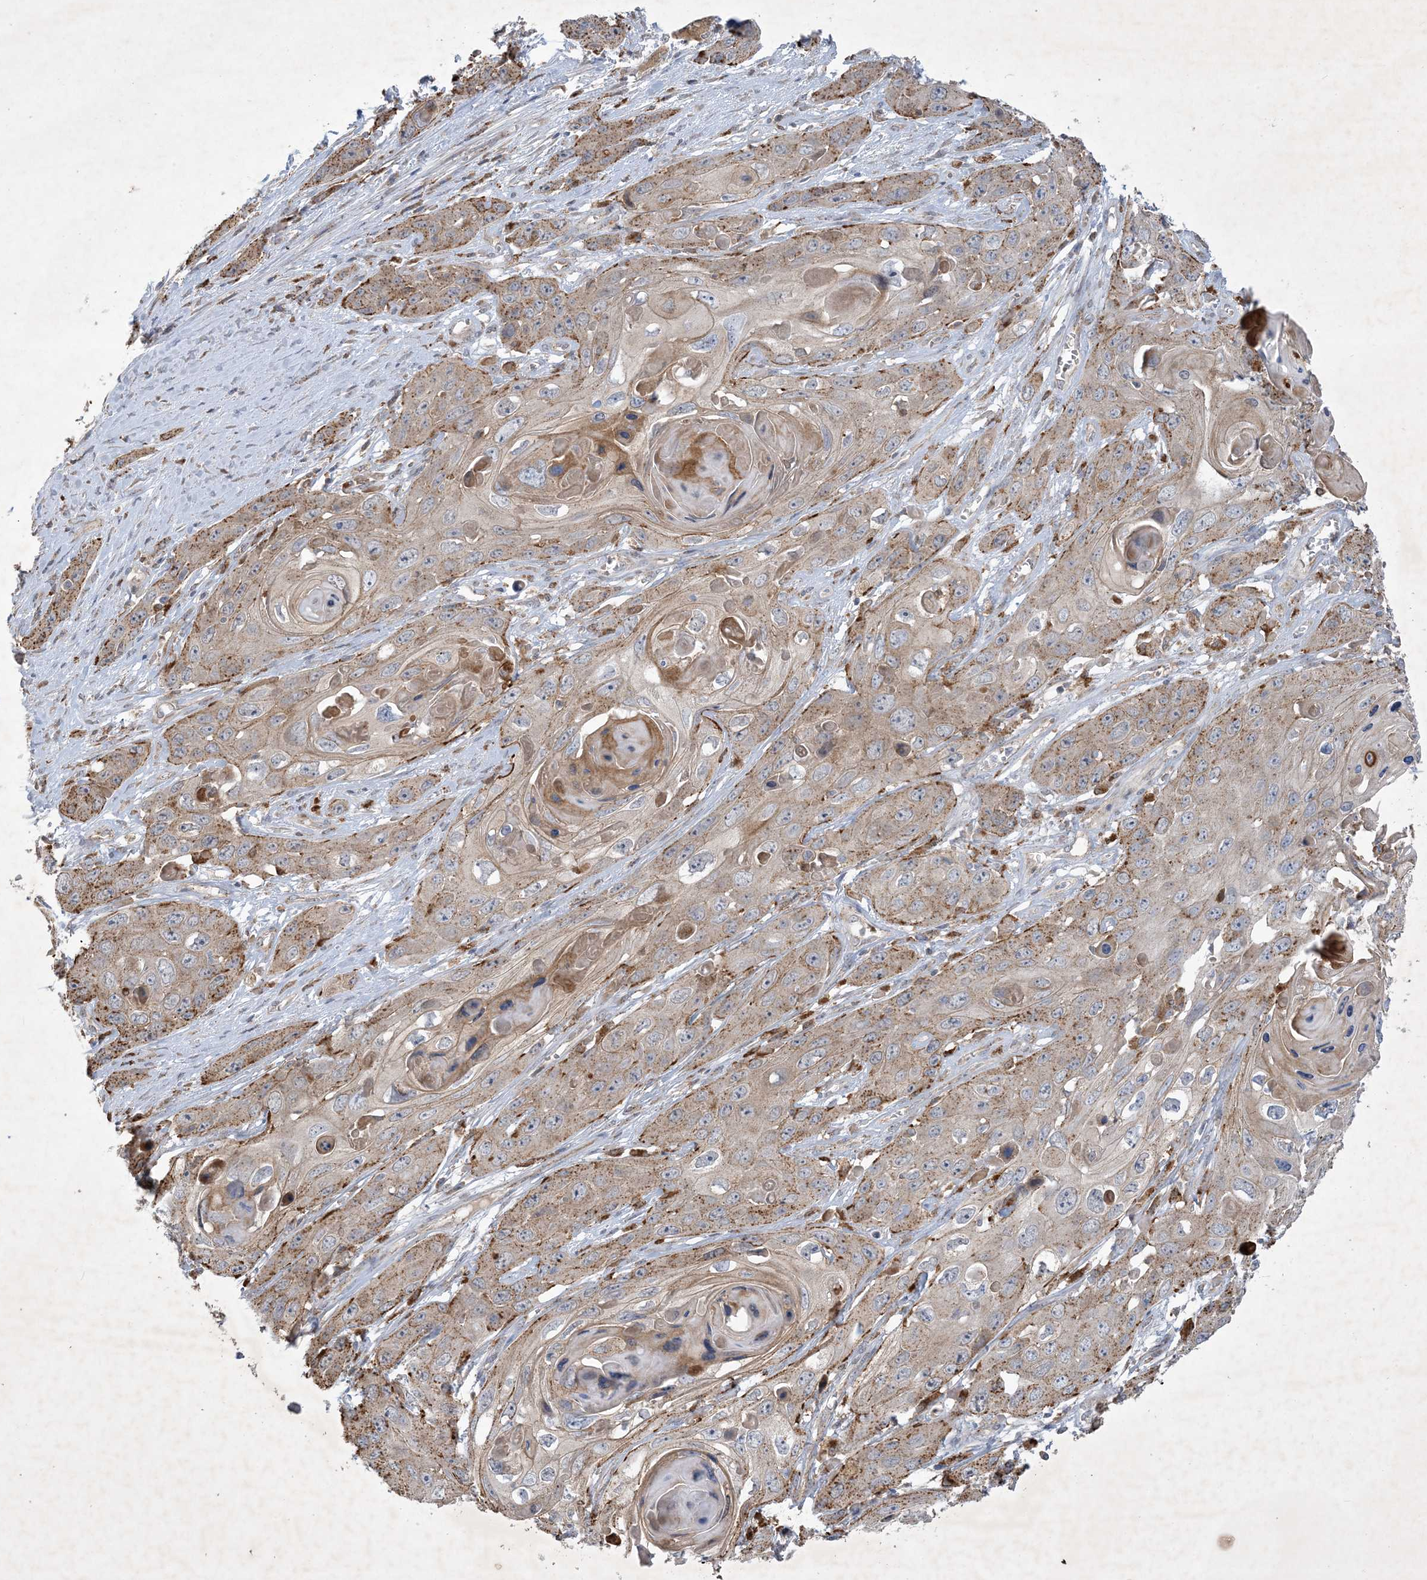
{"staining": {"intensity": "moderate", "quantity": ">75%", "location": "cytoplasmic/membranous"}, "tissue": "skin cancer", "cell_type": "Tumor cells", "image_type": "cancer", "snomed": [{"axis": "morphology", "description": "Squamous cell carcinoma, NOS"}, {"axis": "topography", "description": "Skin"}], "caption": "This image exhibits immunohistochemistry (IHC) staining of human skin cancer (squamous cell carcinoma), with medium moderate cytoplasmic/membranous staining in about >75% of tumor cells.", "gene": "MRPS18A", "patient": {"sex": "male", "age": 55}}